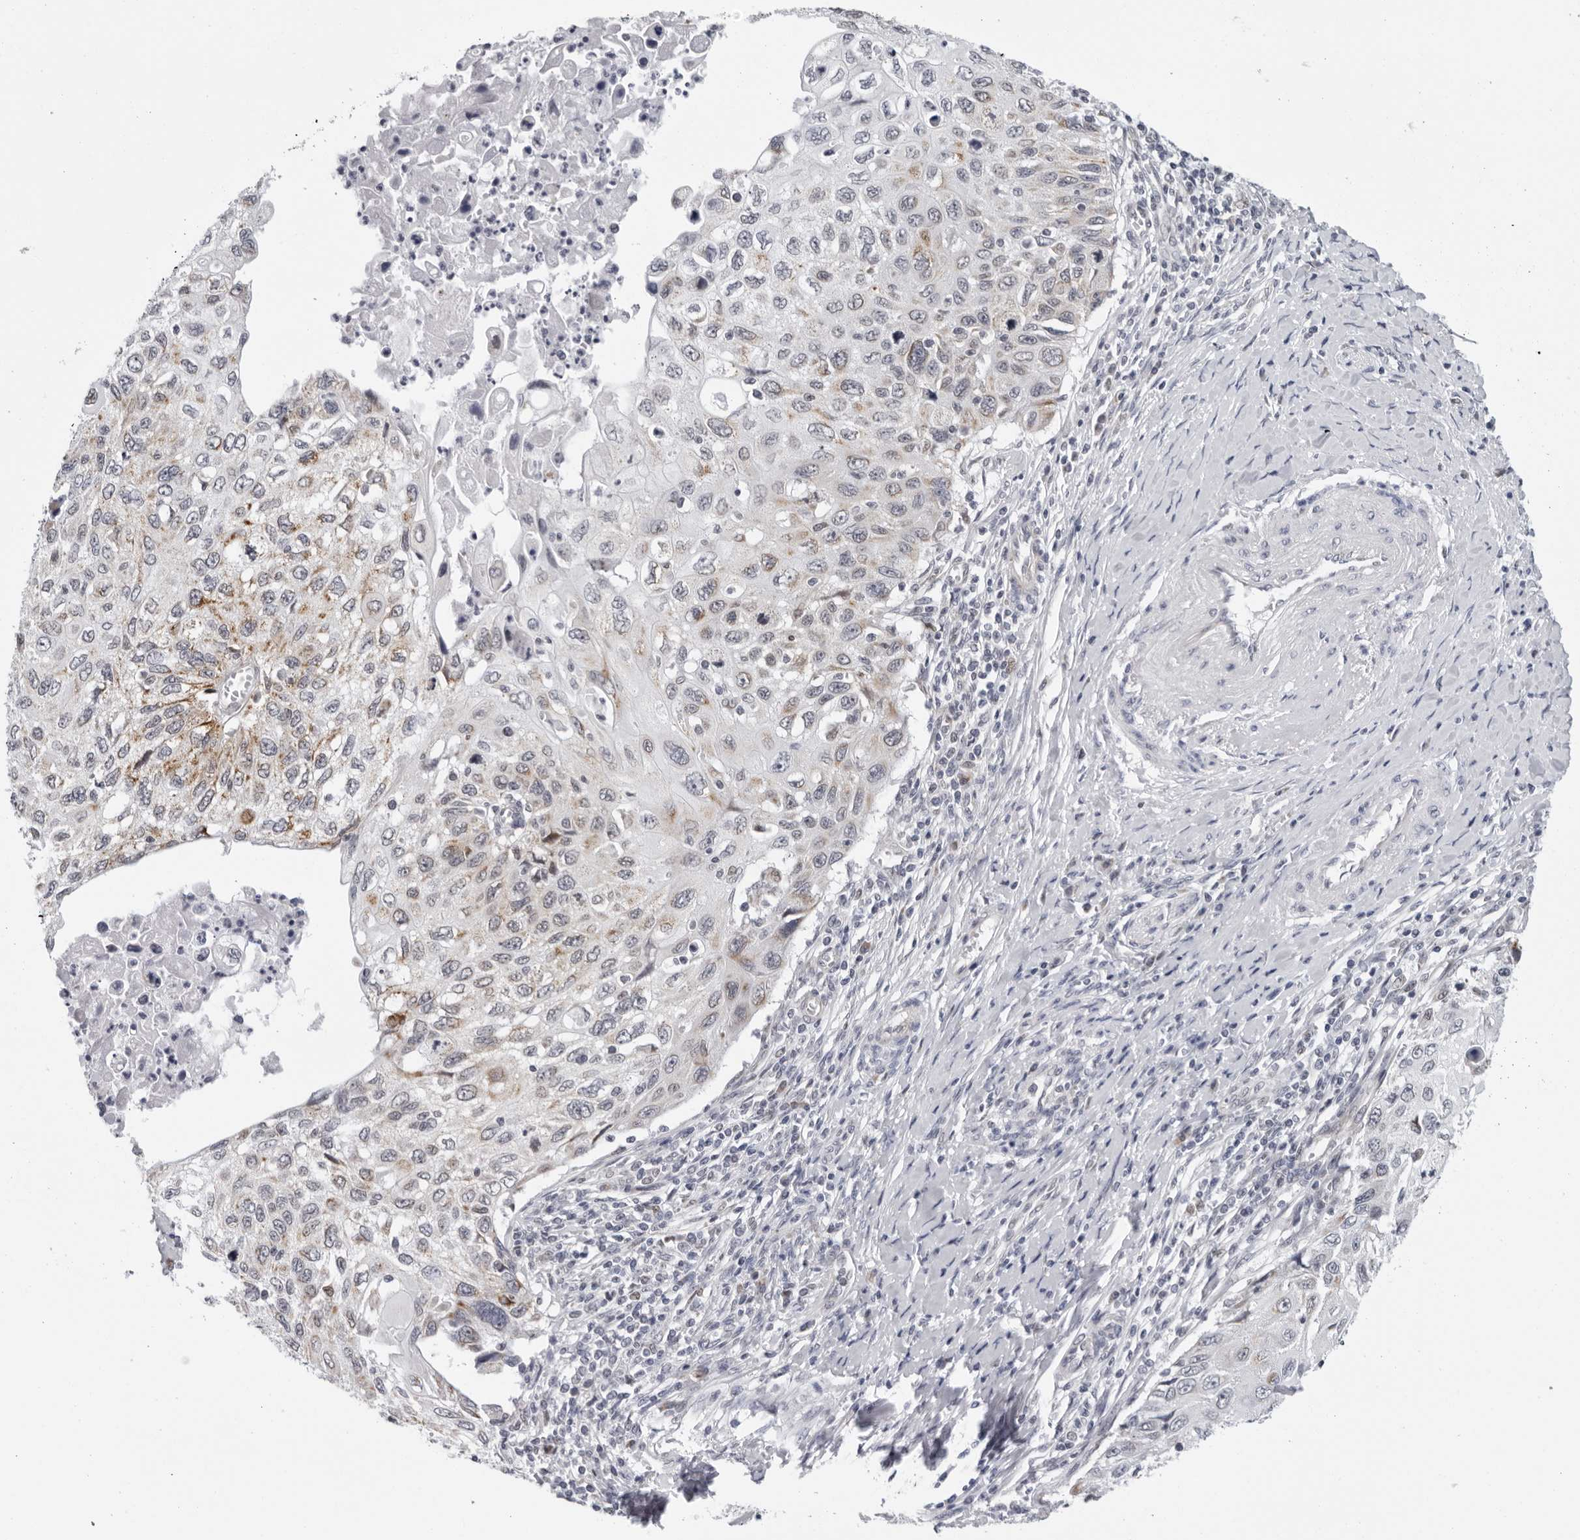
{"staining": {"intensity": "moderate", "quantity": "<25%", "location": "cytoplasmic/membranous"}, "tissue": "cervical cancer", "cell_type": "Tumor cells", "image_type": "cancer", "snomed": [{"axis": "morphology", "description": "Squamous cell carcinoma, NOS"}, {"axis": "topography", "description": "Cervix"}], "caption": "High-magnification brightfield microscopy of cervical cancer (squamous cell carcinoma) stained with DAB (3,3'-diaminobenzidine) (brown) and counterstained with hematoxylin (blue). tumor cells exhibit moderate cytoplasmic/membranous staining is seen in about<25% of cells. (Stains: DAB (3,3'-diaminobenzidine) in brown, nuclei in blue, Microscopy: brightfield microscopy at high magnification).", "gene": "CPT2", "patient": {"sex": "female", "age": 70}}